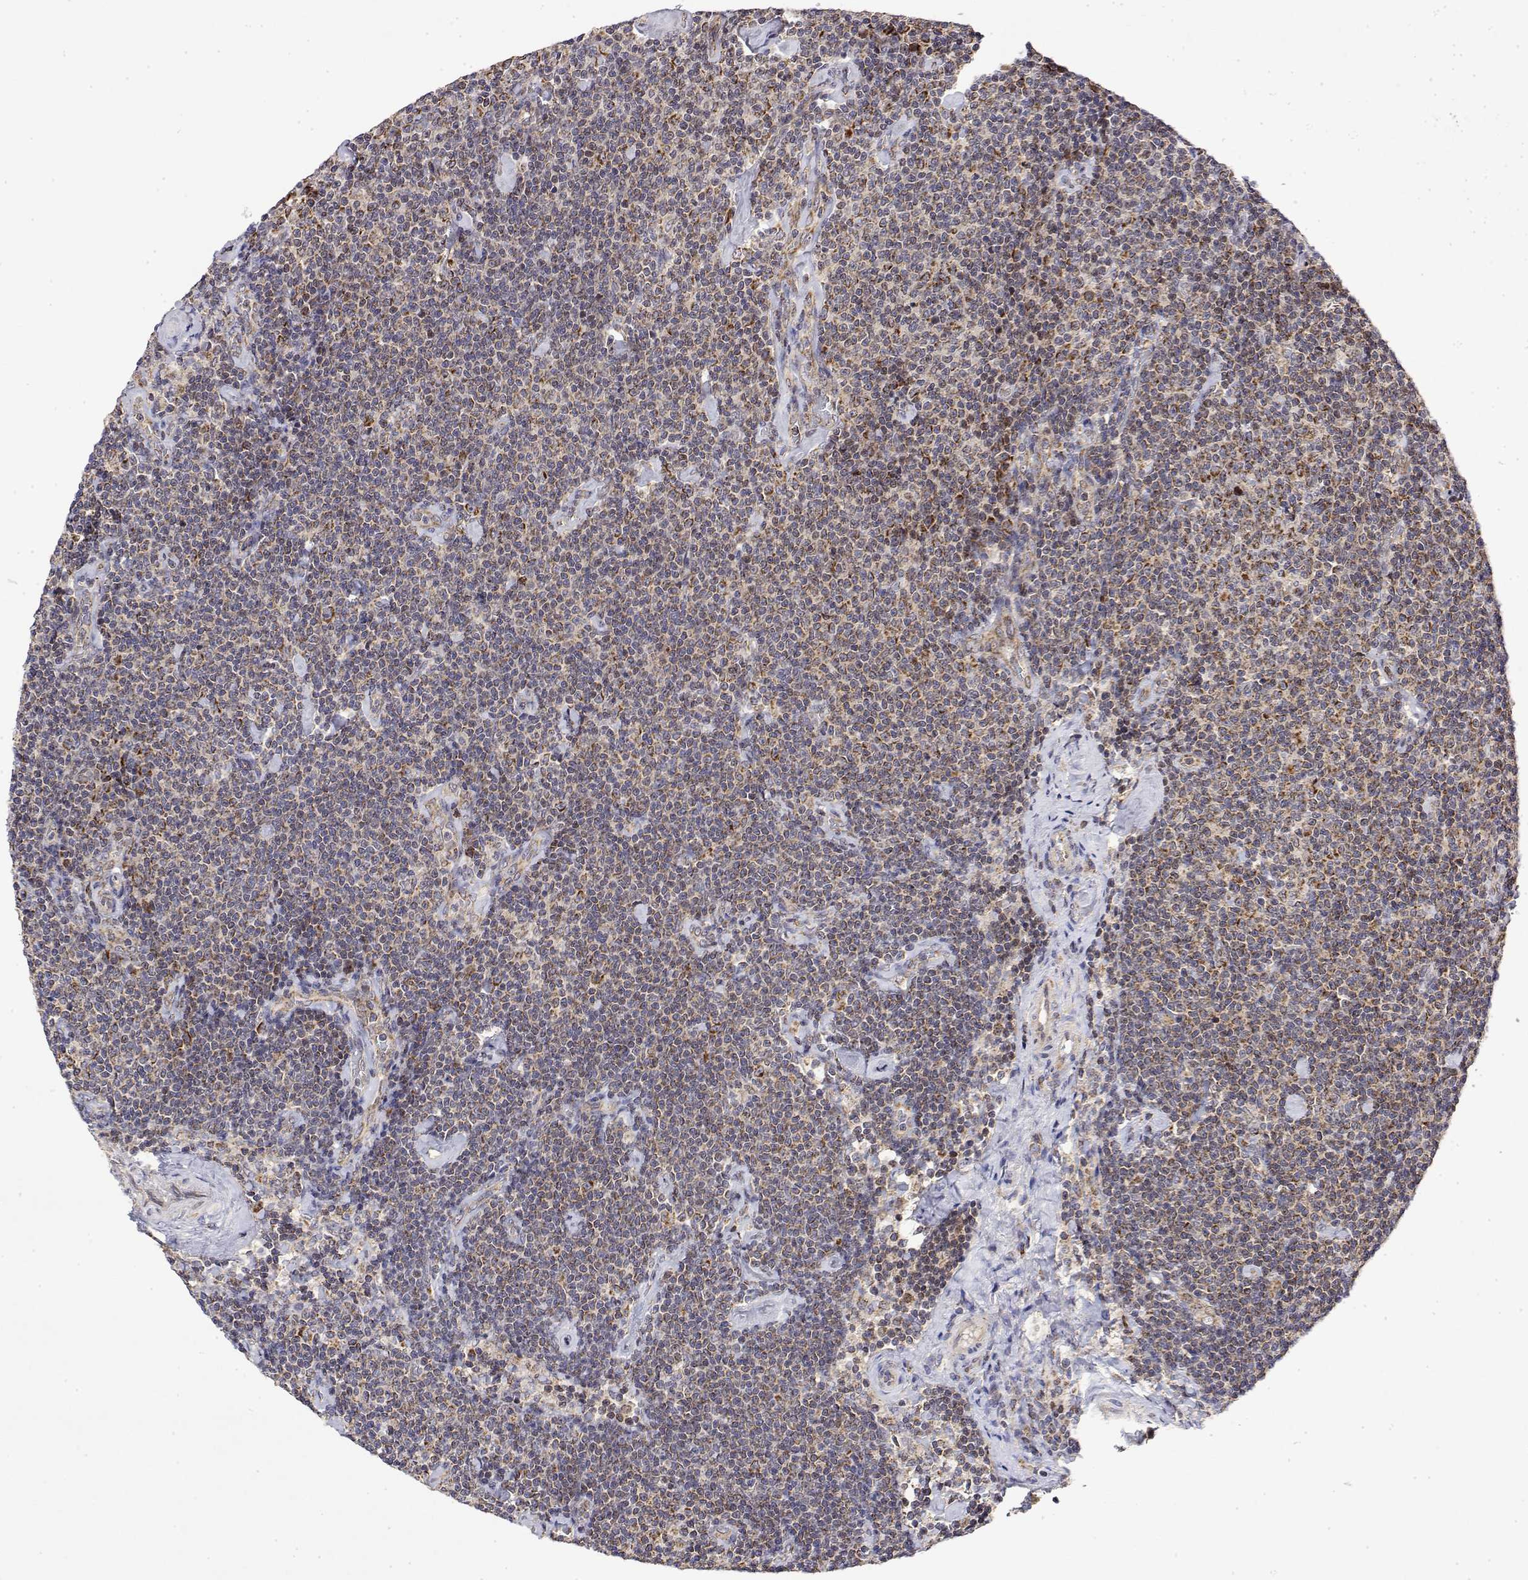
{"staining": {"intensity": "weak", "quantity": "25%-75%", "location": "cytoplasmic/membranous"}, "tissue": "lymphoma", "cell_type": "Tumor cells", "image_type": "cancer", "snomed": [{"axis": "morphology", "description": "Malignant lymphoma, non-Hodgkin's type, Low grade"}, {"axis": "topography", "description": "Lymph node"}], "caption": "Immunohistochemistry (IHC) photomicrograph of neoplastic tissue: human malignant lymphoma, non-Hodgkin's type (low-grade) stained using immunohistochemistry exhibits low levels of weak protein expression localized specifically in the cytoplasmic/membranous of tumor cells, appearing as a cytoplasmic/membranous brown color.", "gene": "GADD45GIP1", "patient": {"sex": "male", "age": 81}}